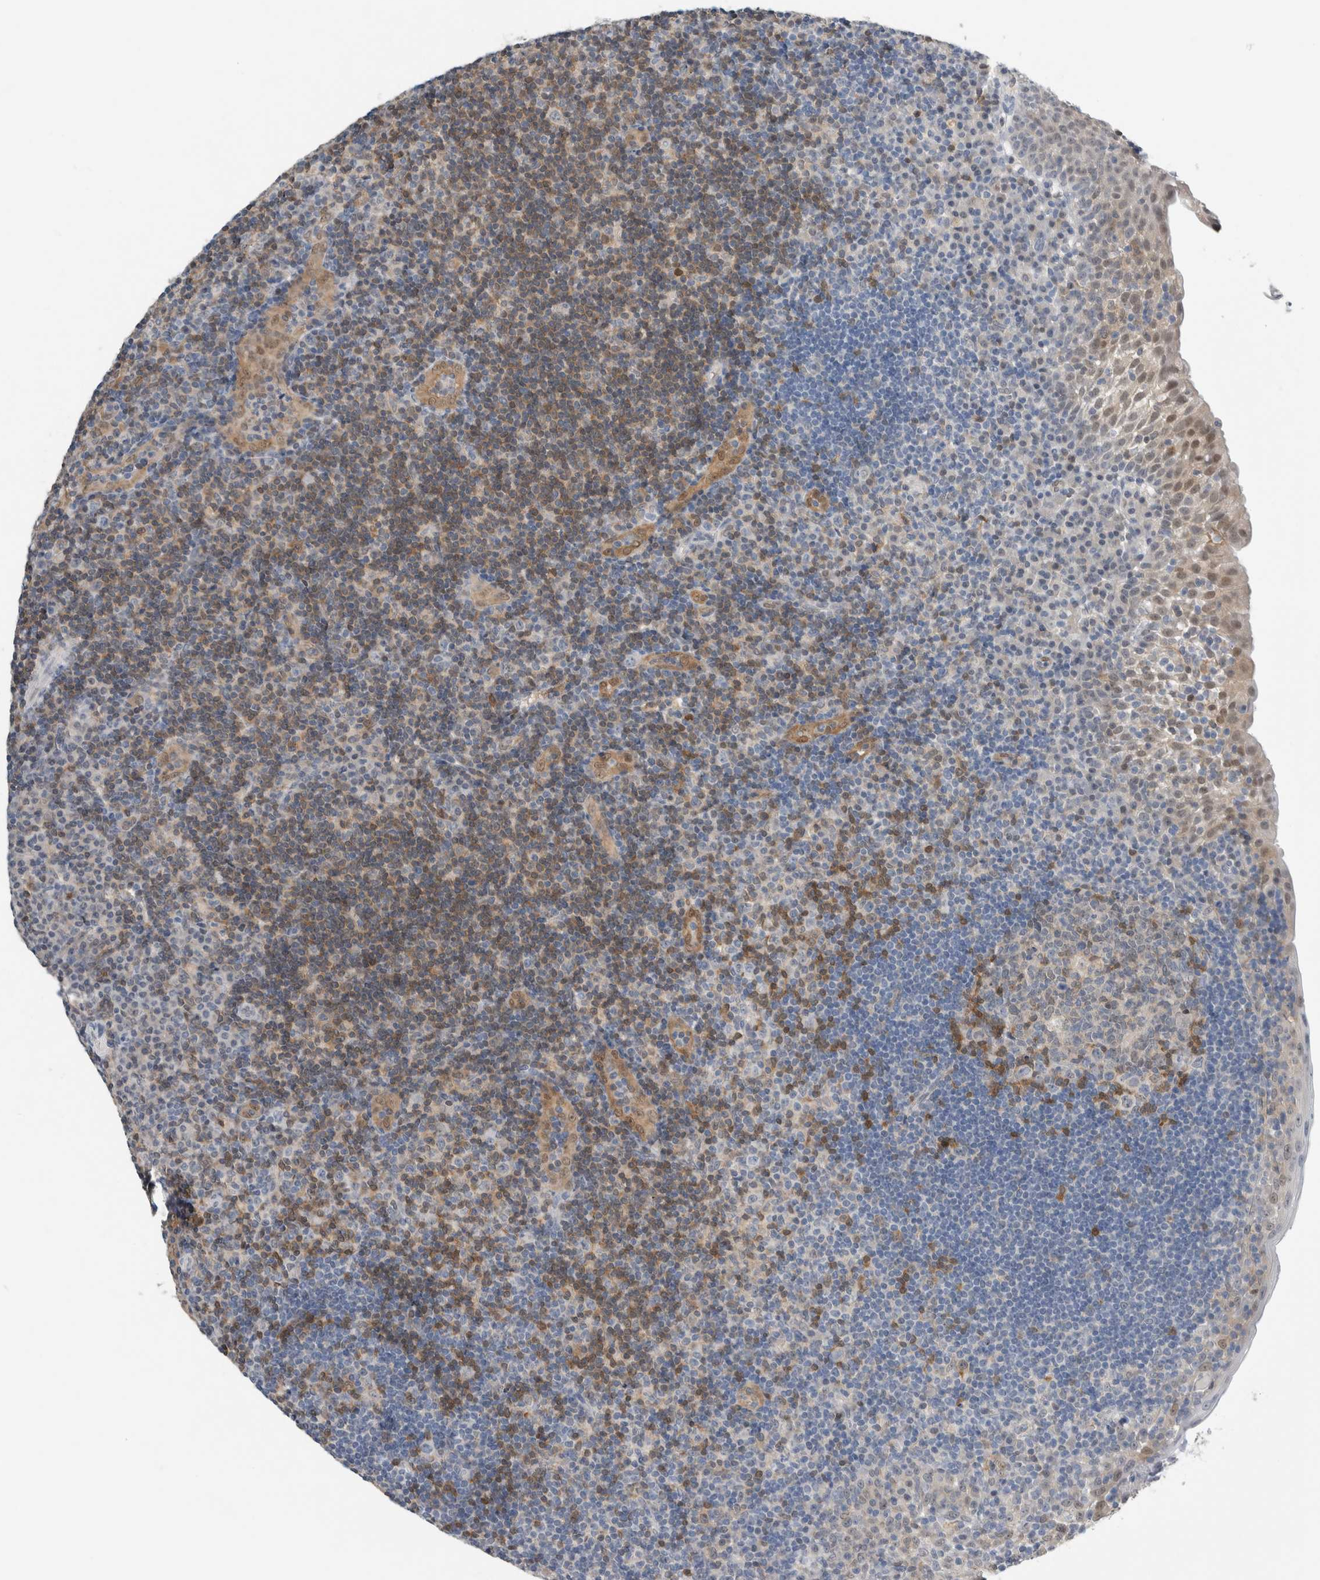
{"staining": {"intensity": "moderate", "quantity": "<25%", "location": "cytoplasmic/membranous"}, "tissue": "tonsil", "cell_type": "Germinal center cells", "image_type": "normal", "snomed": [{"axis": "morphology", "description": "Normal tissue, NOS"}, {"axis": "topography", "description": "Tonsil"}], "caption": "Approximately <25% of germinal center cells in unremarkable human tonsil exhibit moderate cytoplasmic/membranous protein staining as visualized by brown immunohistochemical staining.", "gene": "CASP6", "patient": {"sex": "female", "age": 40}}